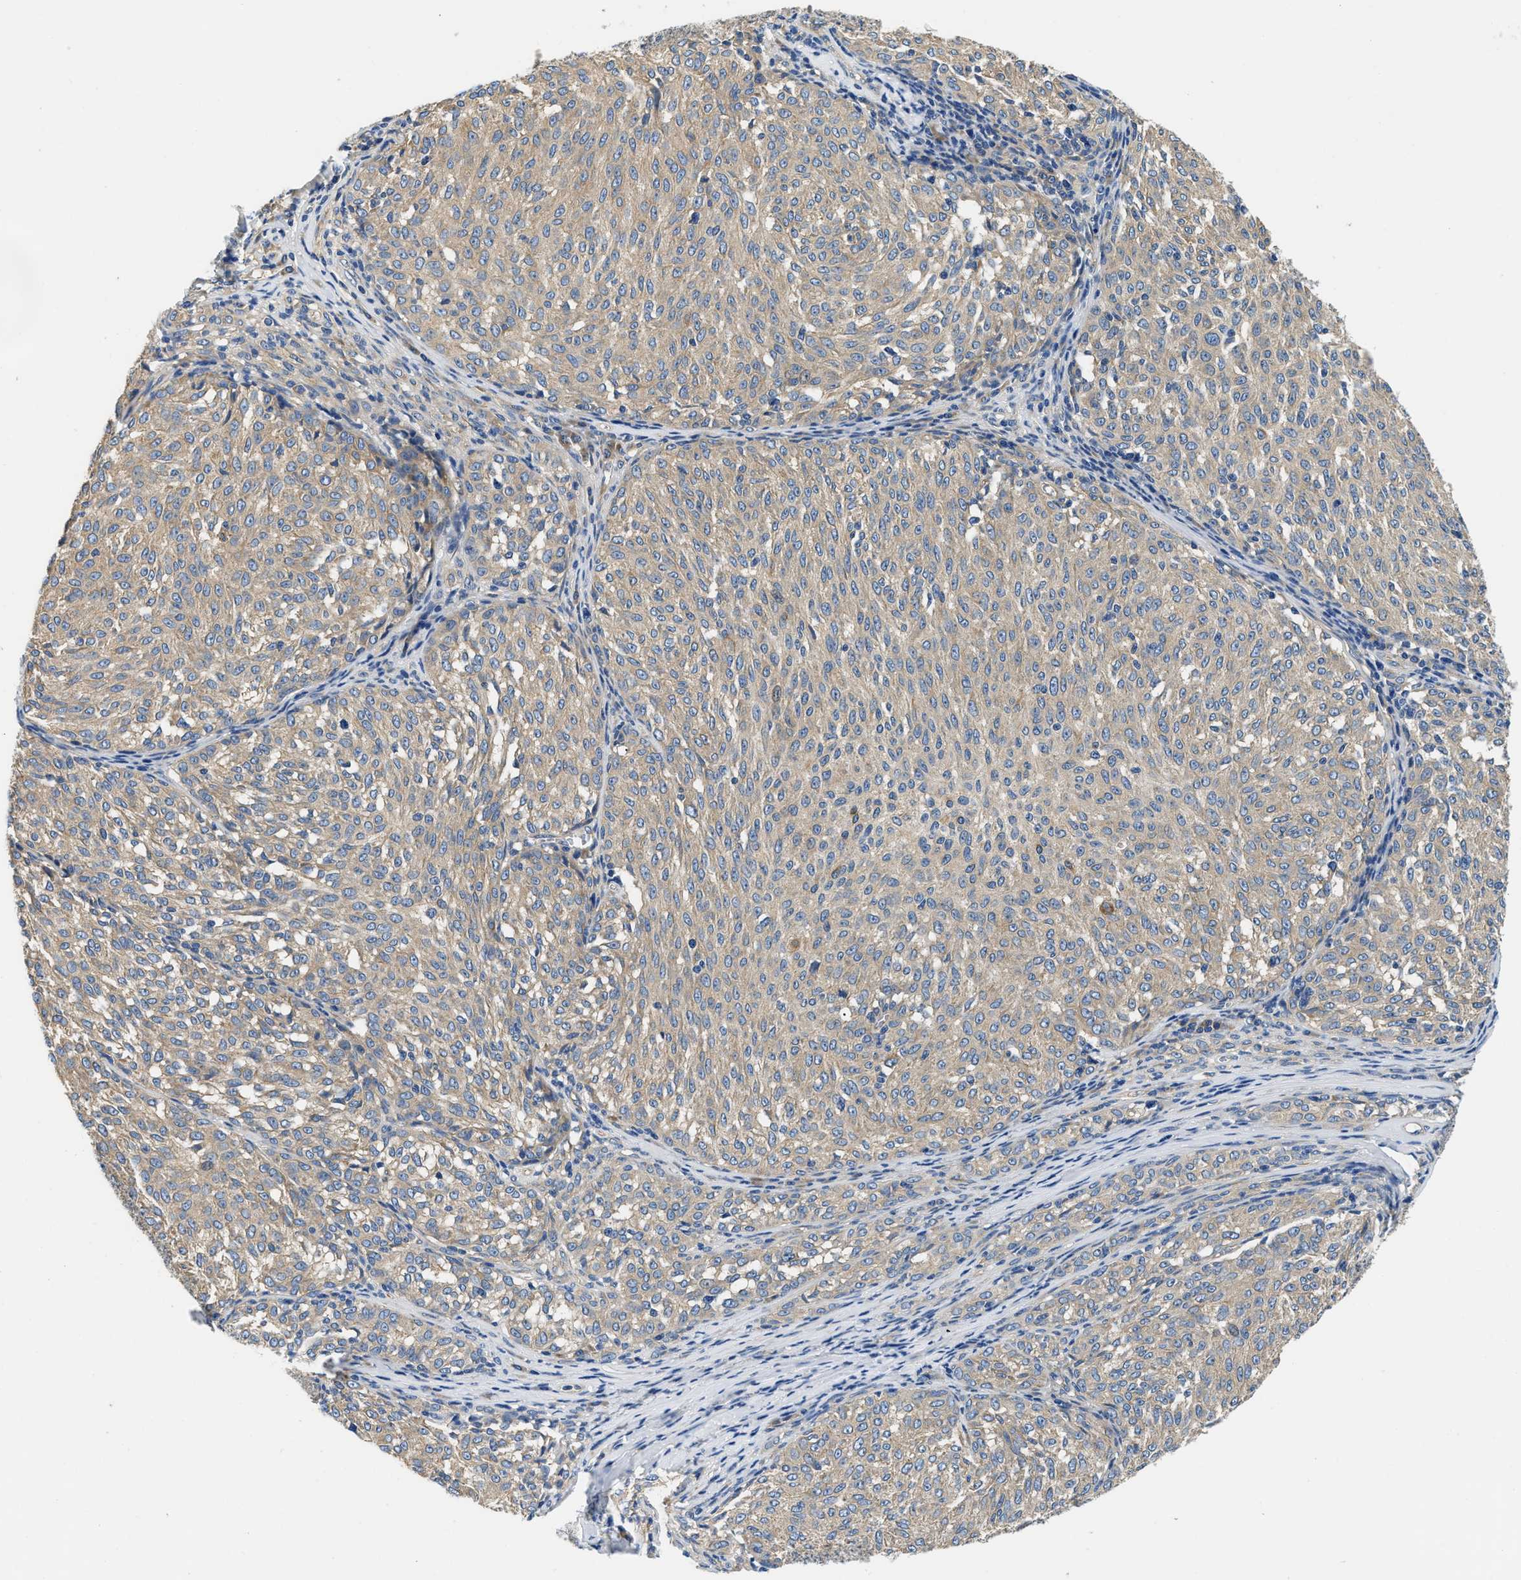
{"staining": {"intensity": "weak", "quantity": ">75%", "location": "cytoplasmic/membranous"}, "tissue": "melanoma", "cell_type": "Tumor cells", "image_type": "cancer", "snomed": [{"axis": "morphology", "description": "Malignant melanoma, NOS"}, {"axis": "topography", "description": "Skin"}], "caption": "This is a photomicrograph of IHC staining of malignant melanoma, which shows weak staining in the cytoplasmic/membranous of tumor cells.", "gene": "CSDE1", "patient": {"sex": "female", "age": 72}}